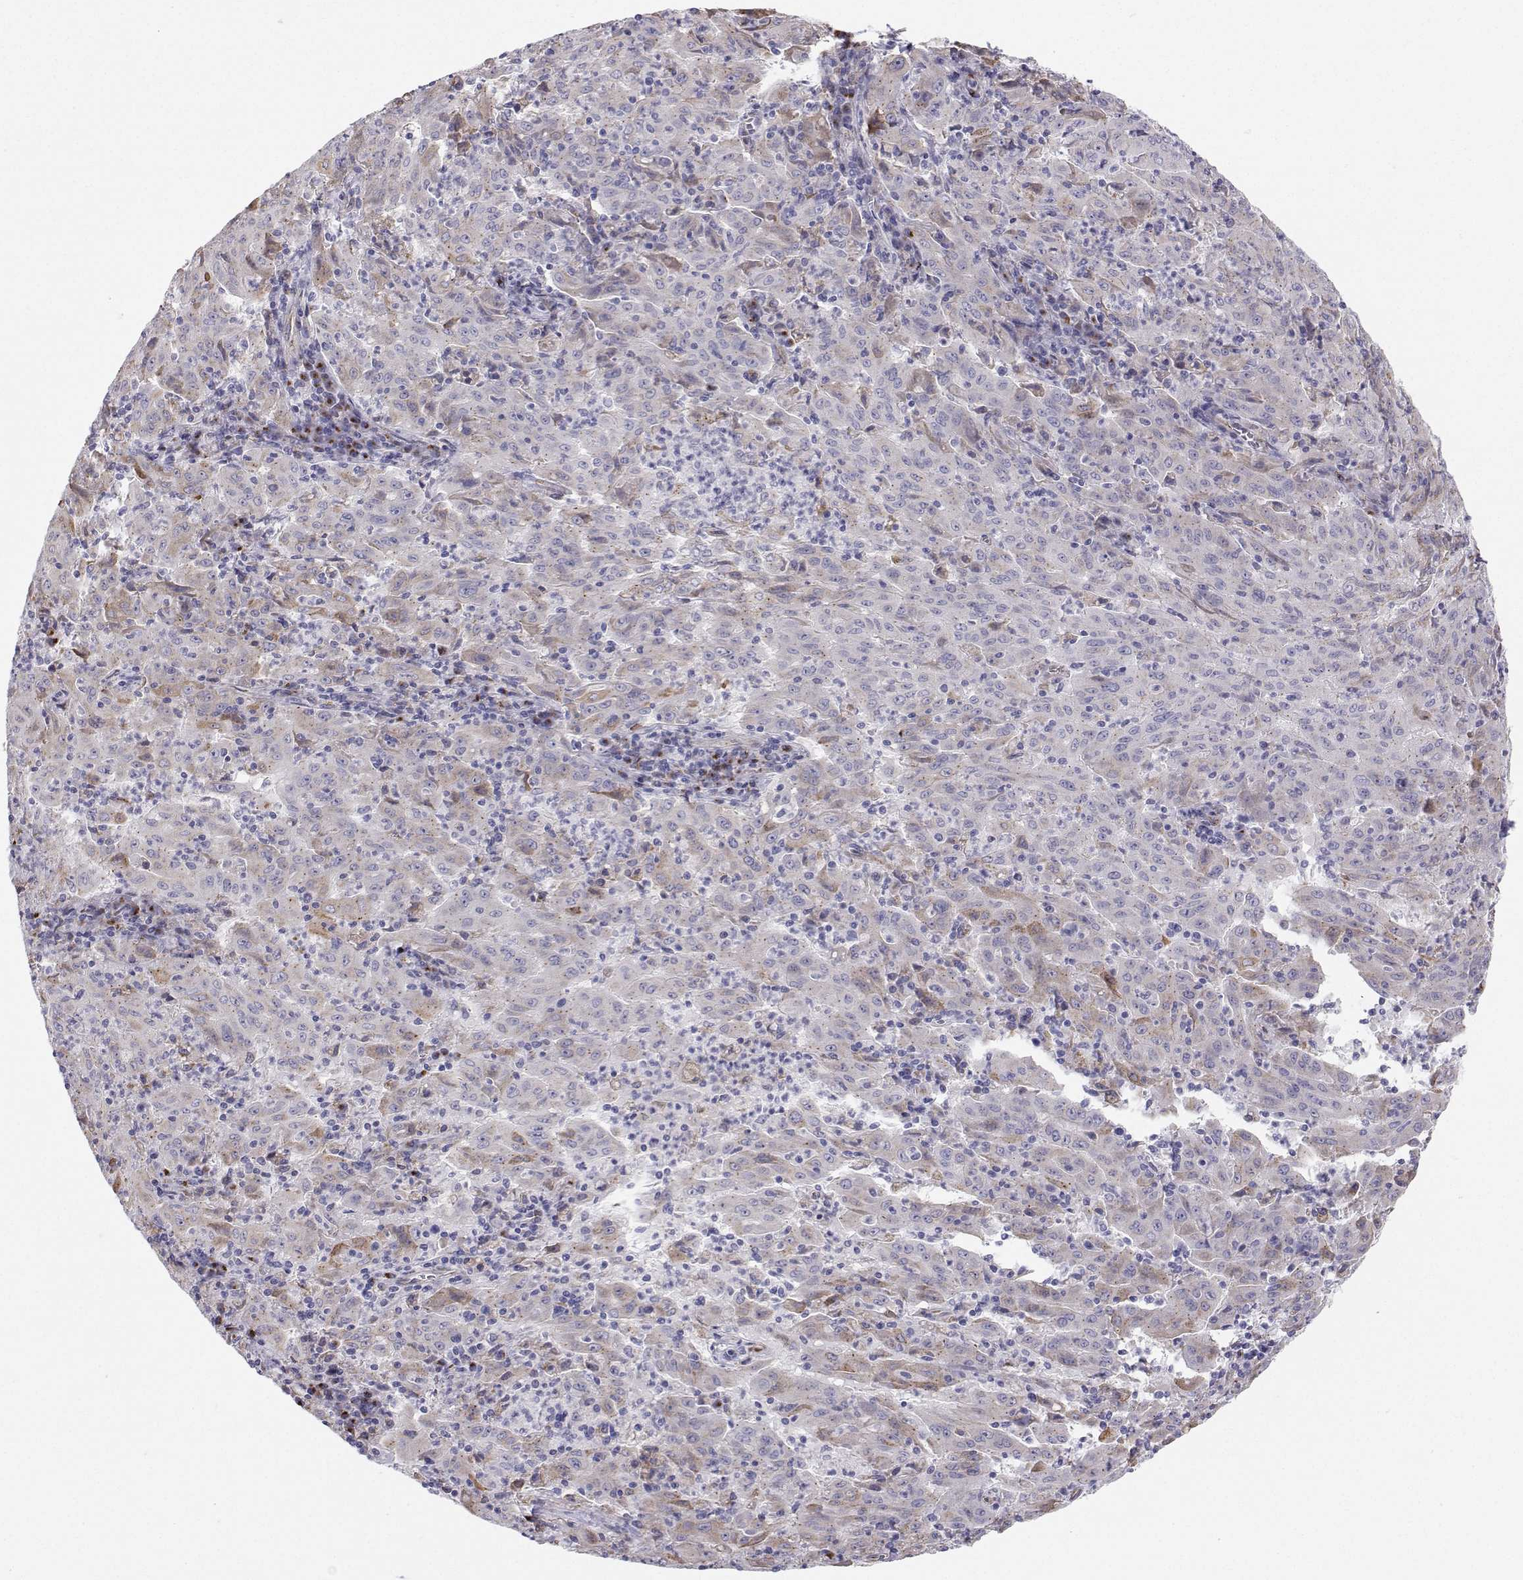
{"staining": {"intensity": "weak", "quantity": "<25%", "location": "cytoplasmic/membranous"}, "tissue": "pancreatic cancer", "cell_type": "Tumor cells", "image_type": "cancer", "snomed": [{"axis": "morphology", "description": "Adenocarcinoma, NOS"}, {"axis": "topography", "description": "Pancreas"}], "caption": "Pancreatic cancer (adenocarcinoma) was stained to show a protein in brown. There is no significant positivity in tumor cells.", "gene": "STARD13", "patient": {"sex": "male", "age": 63}}